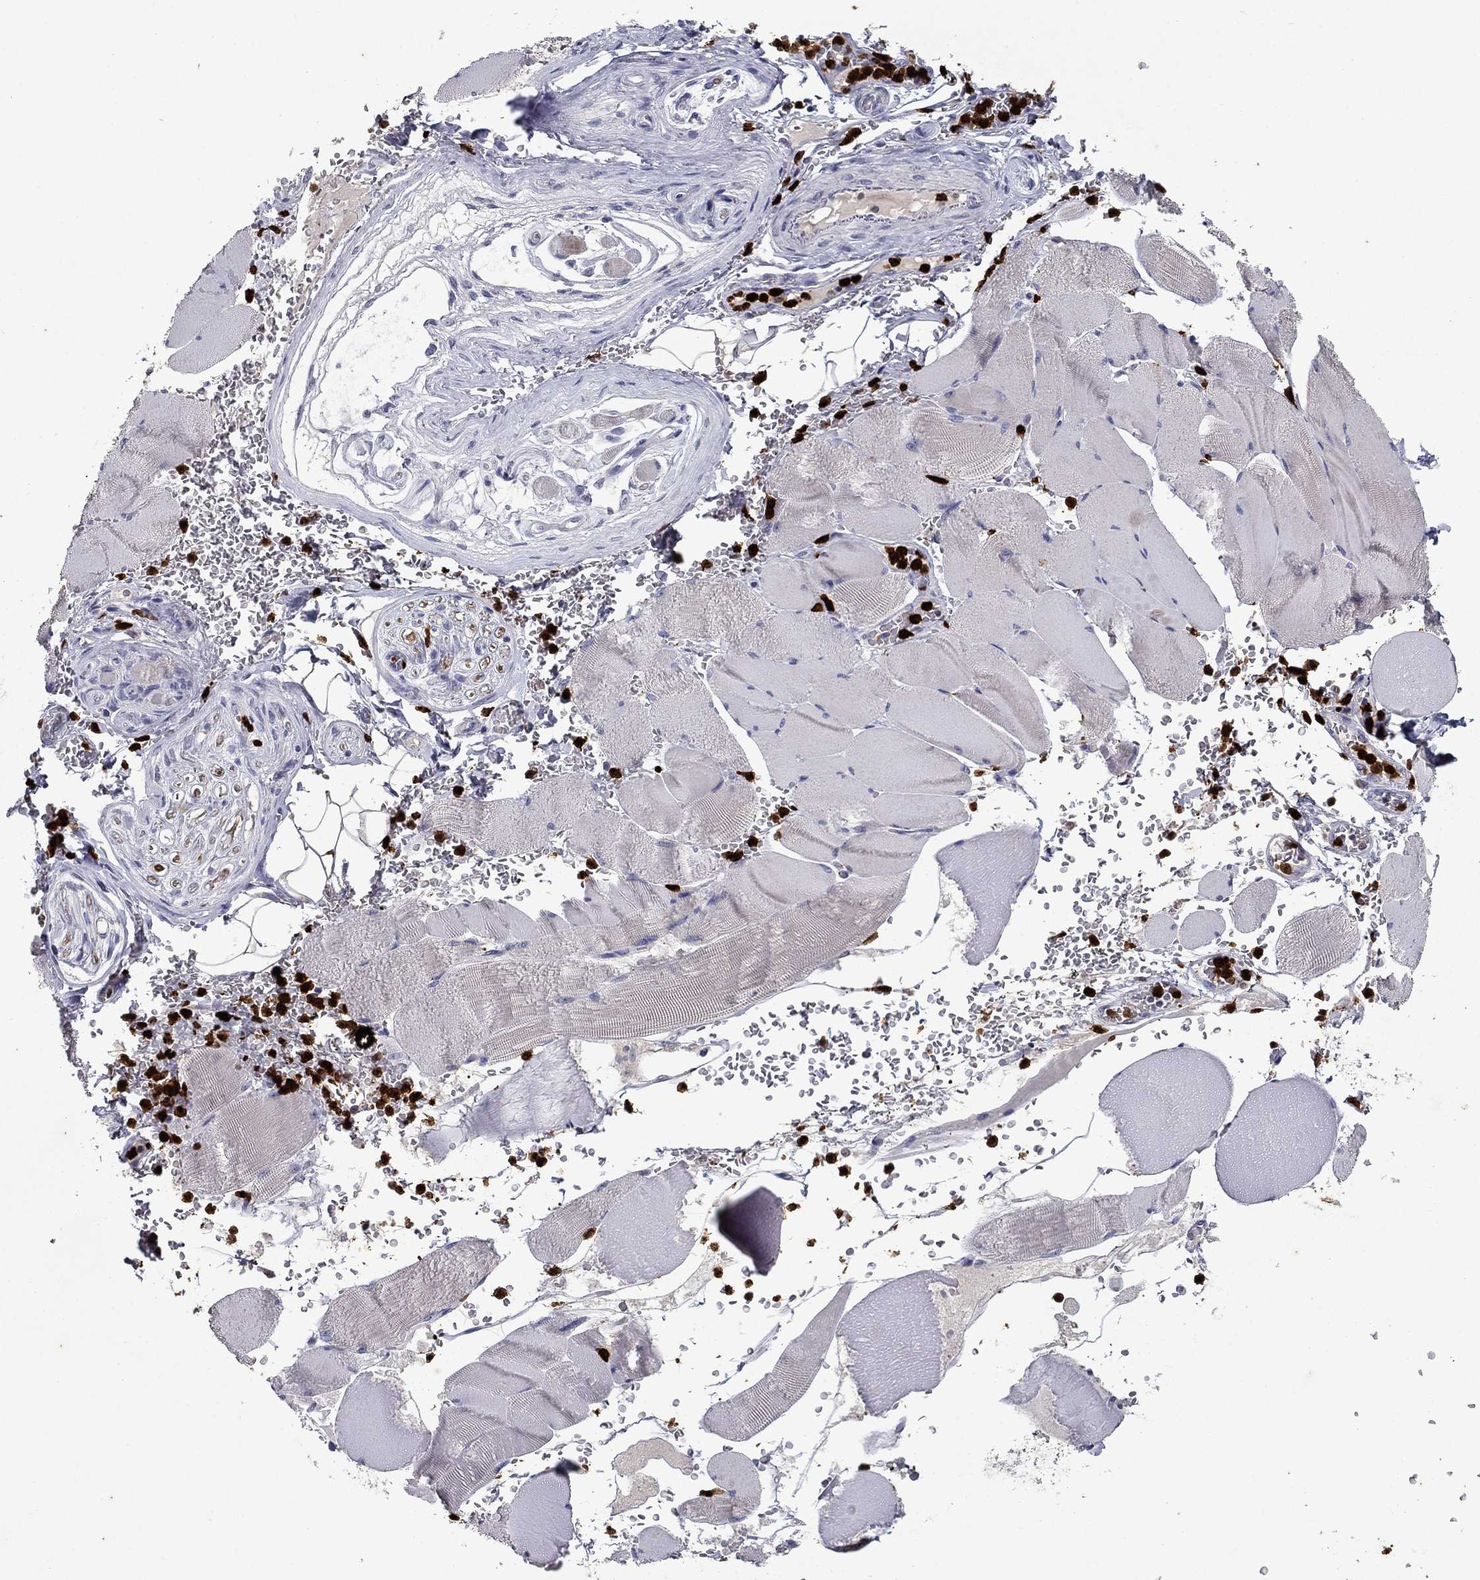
{"staining": {"intensity": "weak", "quantity": "<25%", "location": "cytoplasmic/membranous"}, "tissue": "skeletal muscle", "cell_type": "Myocytes", "image_type": "normal", "snomed": [{"axis": "morphology", "description": "Normal tissue, NOS"}, {"axis": "topography", "description": "Skeletal muscle"}], "caption": "A high-resolution photomicrograph shows immunohistochemistry staining of normal skeletal muscle, which exhibits no significant expression in myocytes.", "gene": "IRF5", "patient": {"sex": "male", "age": 56}}